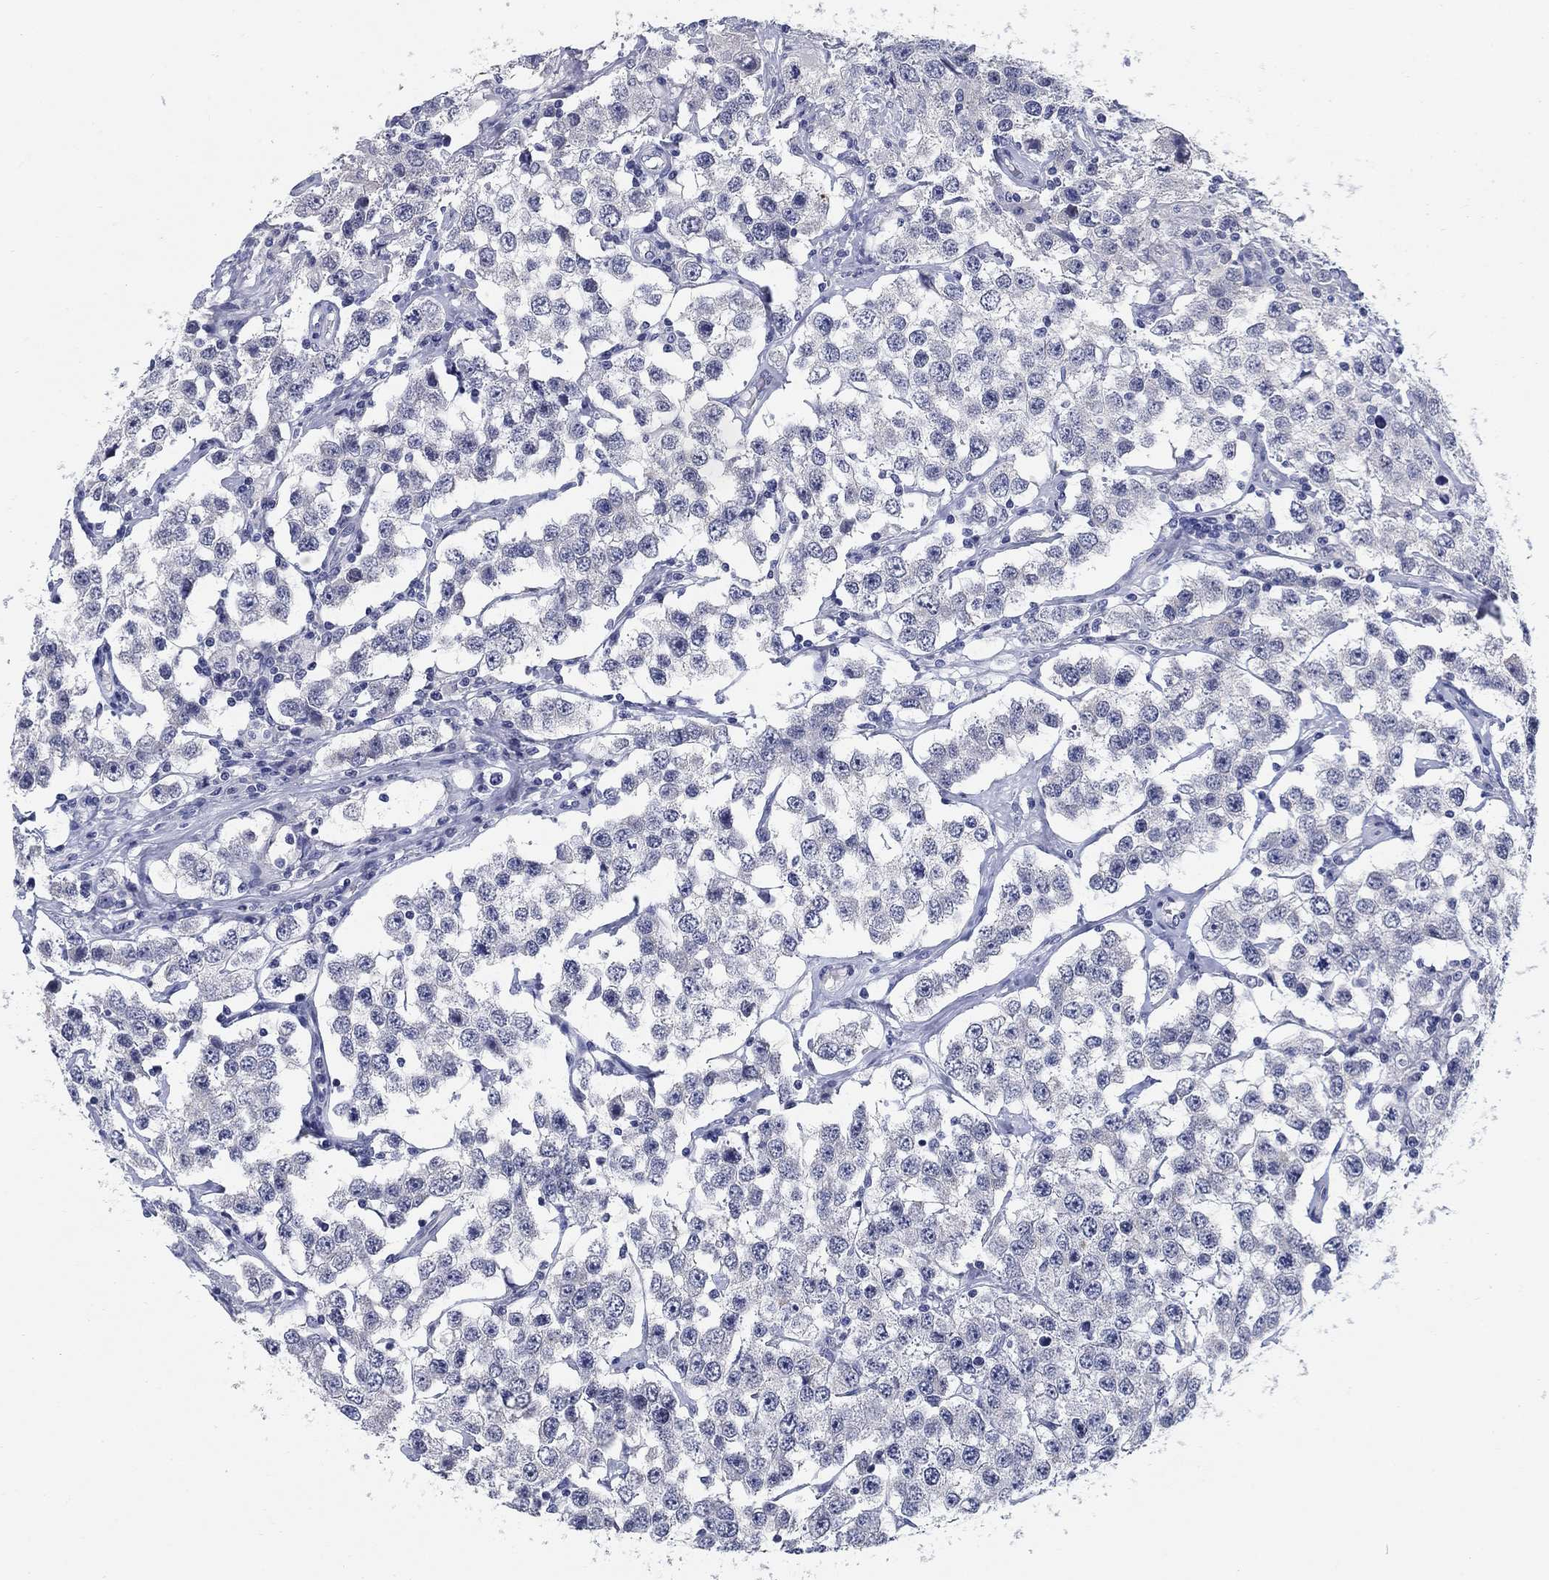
{"staining": {"intensity": "negative", "quantity": "none", "location": "none"}, "tissue": "testis cancer", "cell_type": "Tumor cells", "image_type": "cancer", "snomed": [{"axis": "morphology", "description": "Seminoma, NOS"}, {"axis": "topography", "description": "Testis"}], "caption": "Immunohistochemistry (IHC) of testis seminoma shows no positivity in tumor cells.", "gene": "CLUL1", "patient": {"sex": "male", "age": 52}}